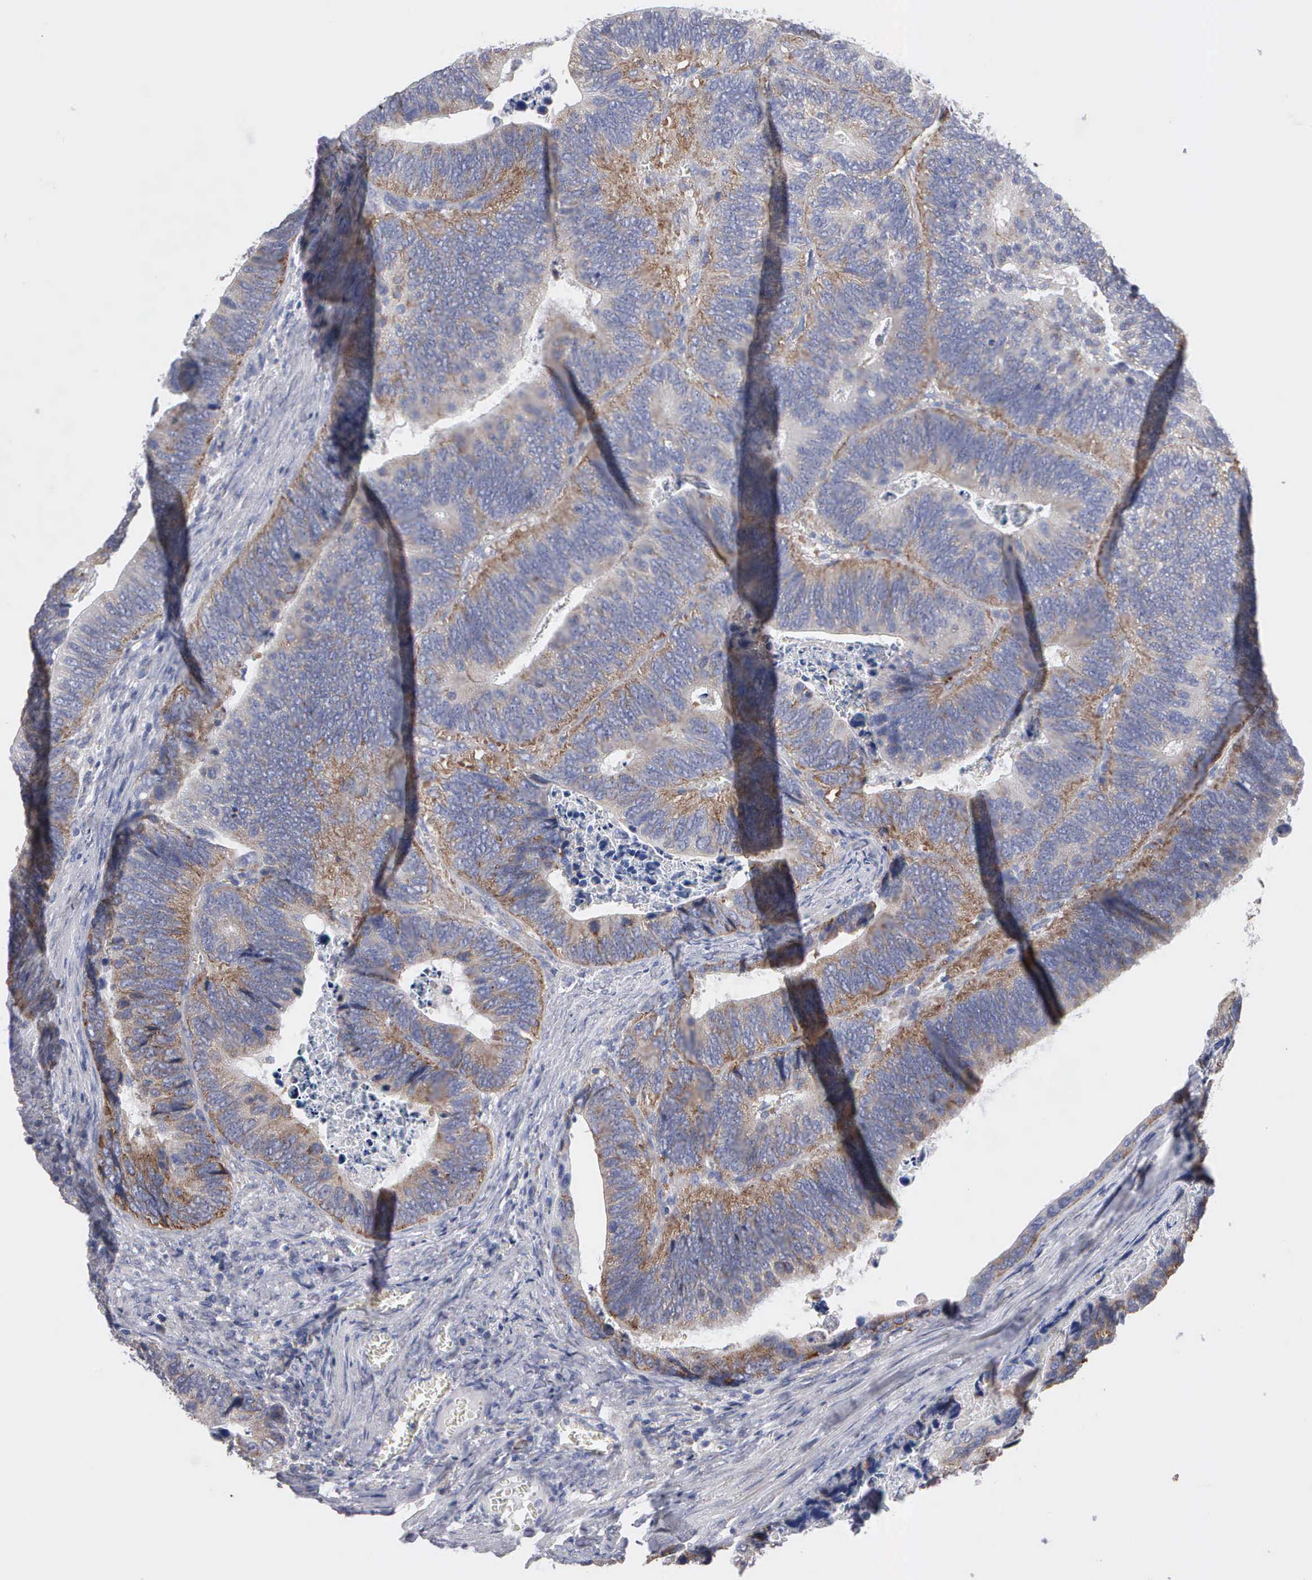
{"staining": {"intensity": "moderate", "quantity": "25%-75%", "location": "cytoplasmic/membranous"}, "tissue": "colorectal cancer", "cell_type": "Tumor cells", "image_type": "cancer", "snomed": [{"axis": "morphology", "description": "Adenocarcinoma, NOS"}, {"axis": "topography", "description": "Colon"}], "caption": "This micrograph demonstrates immunohistochemistry staining of human colorectal adenocarcinoma, with medium moderate cytoplasmic/membranous staining in about 25%-75% of tumor cells.", "gene": "TXLNG", "patient": {"sex": "male", "age": 72}}